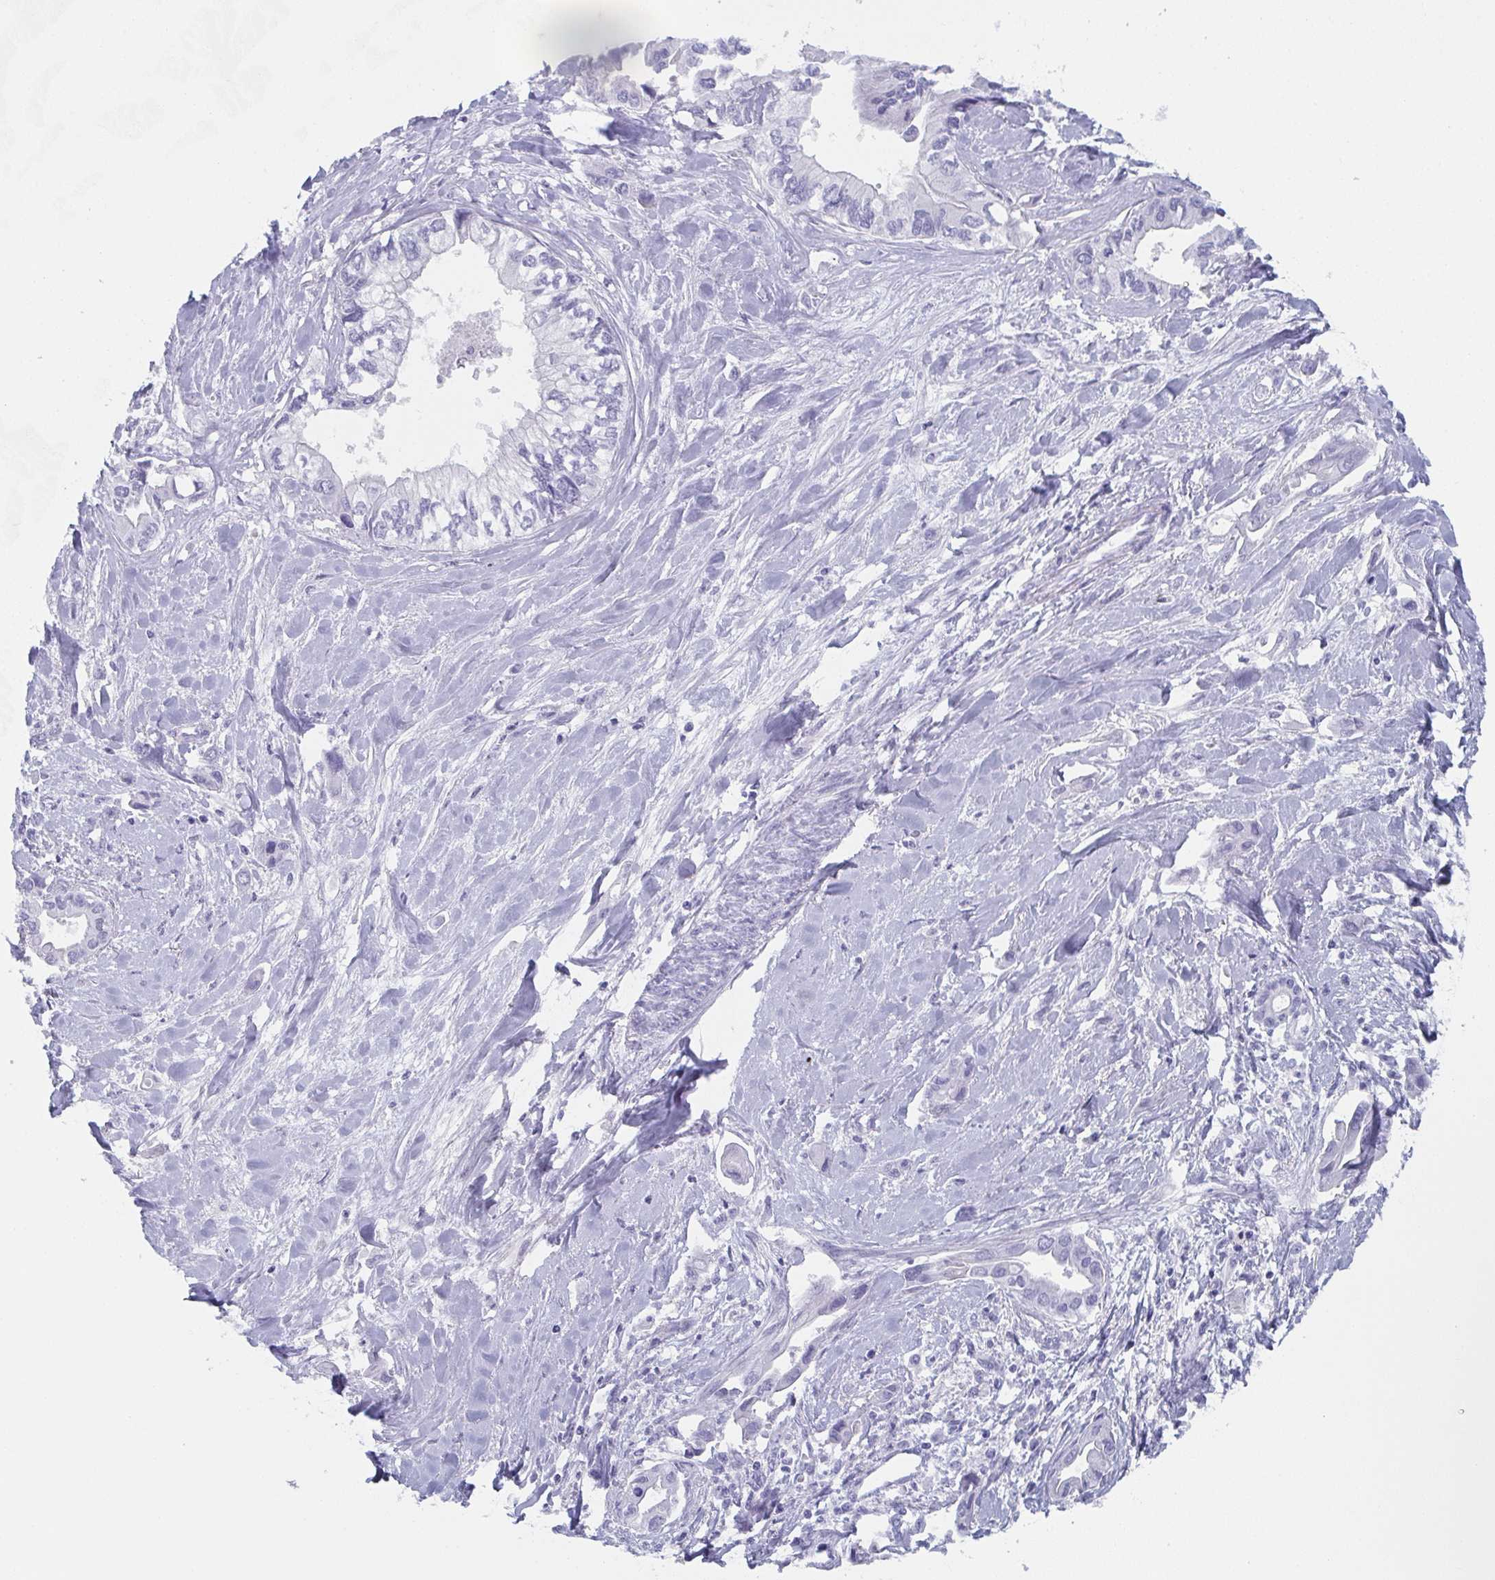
{"staining": {"intensity": "negative", "quantity": "none", "location": "none"}, "tissue": "liver cancer", "cell_type": "Tumor cells", "image_type": "cancer", "snomed": [{"axis": "morphology", "description": "Cholangiocarcinoma"}, {"axis": "topography", "description": "Liver"}], "caption": "This is an IHC histopathology image of liver cancer (cholangiocarcinoma). There is no staining in tumor cells.", "gene": "DYDC2", "patient": {"sex": "female", "age": 64}}